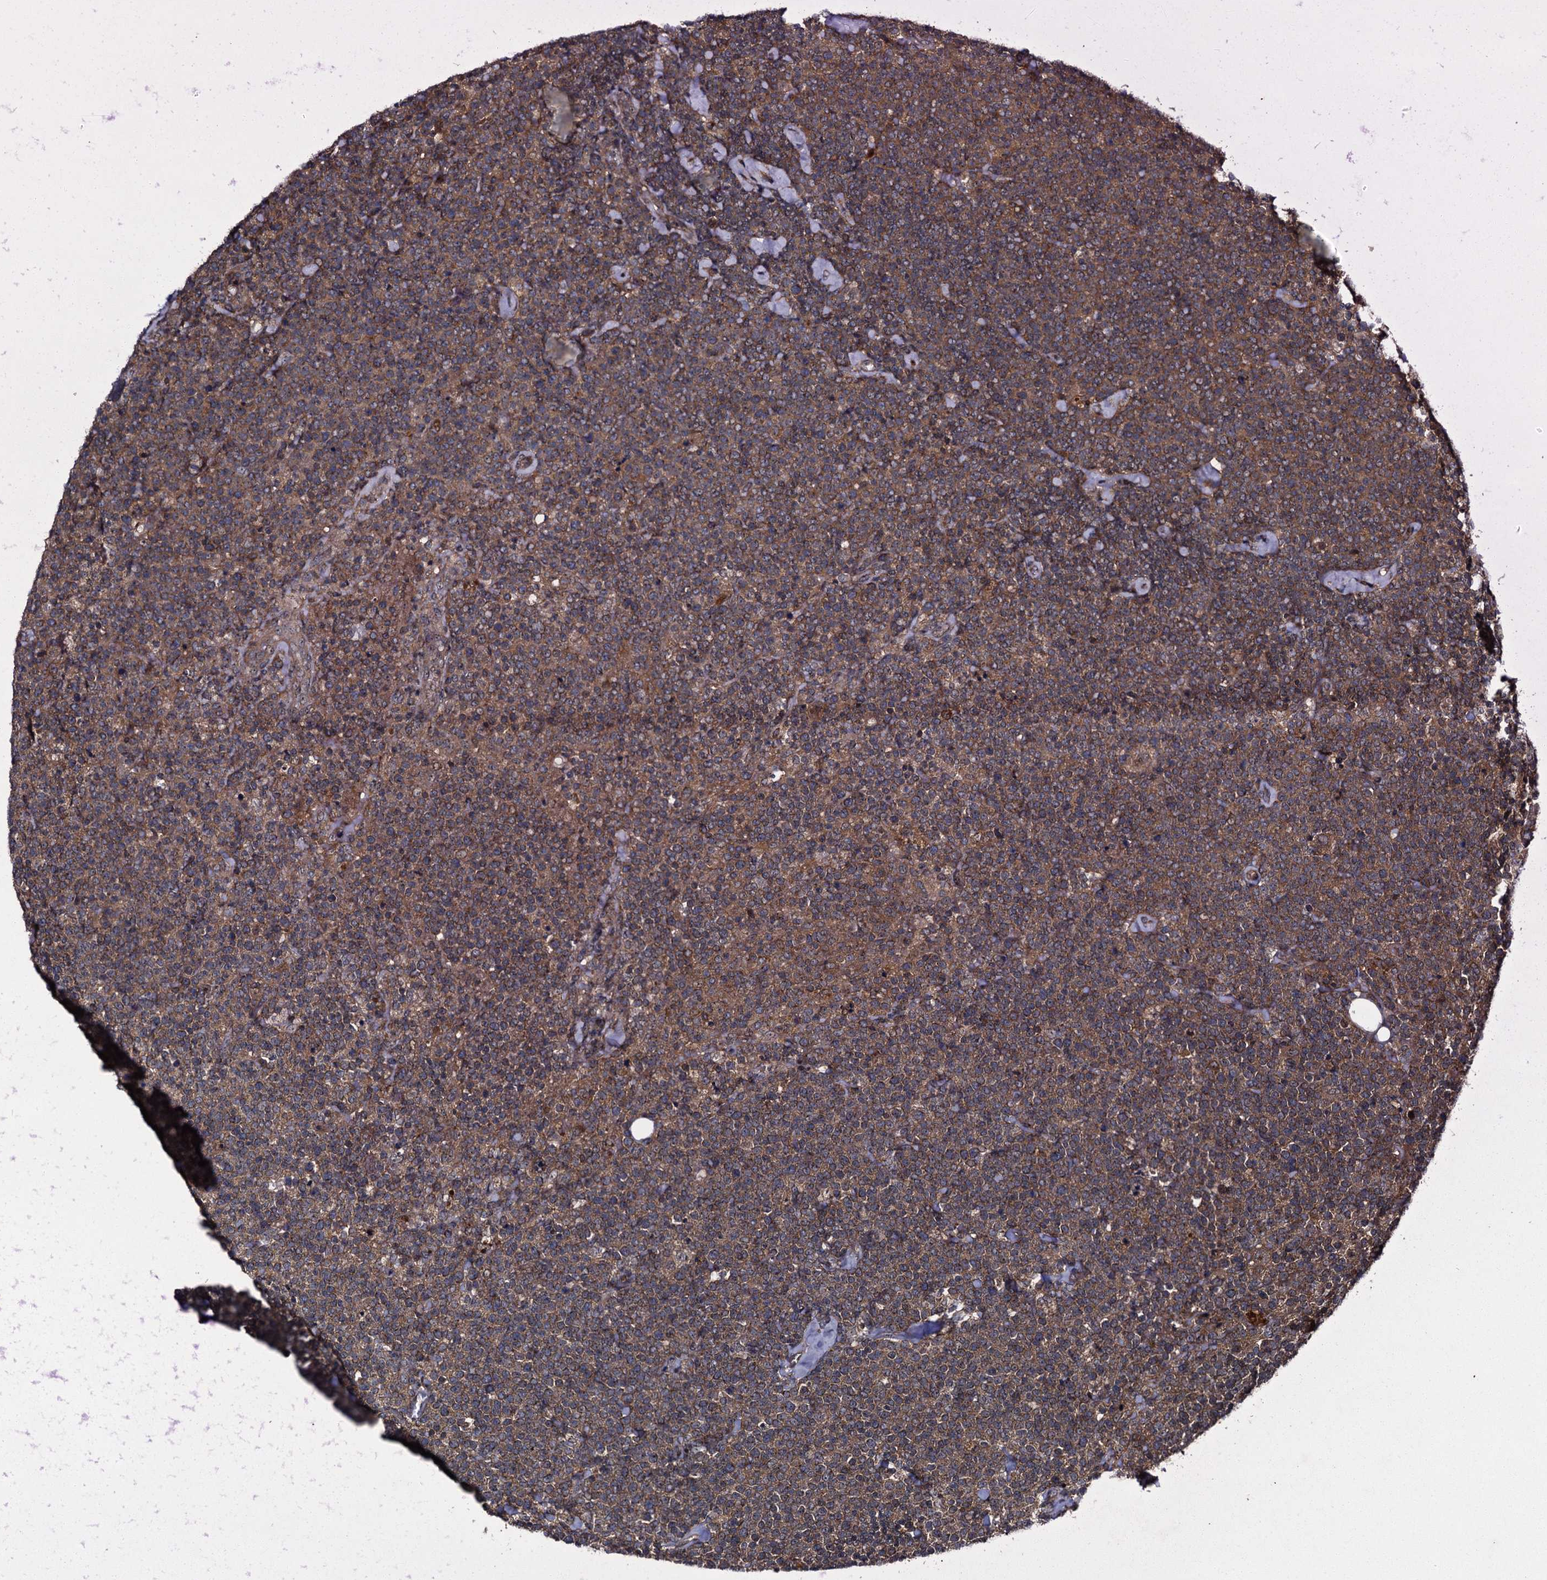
{"staining": {"intensity": "moderate", "quantity": ">75%", "location": "cytoplasmic/membranous"}, "tissue": "lymphoma", "cell_type": "Tumor cells", "image_type": "cancer", "snomed": [{"axis": "morphology", "description": "Malignant lymphoma, non-Hodgkin's type, High grade"}, {"axis": "topography", "description": "Lymph node"}], "caption": "Immunohistochemical staining of high-grade malignant lymphoma, non-Hodgkin's type displays medium levels of moderate cytoplasmic/membranous protein expression in approximately >75% of tumor cells.", "gene": "KXD1", "patient": {"sex": "male", "age": 61}}